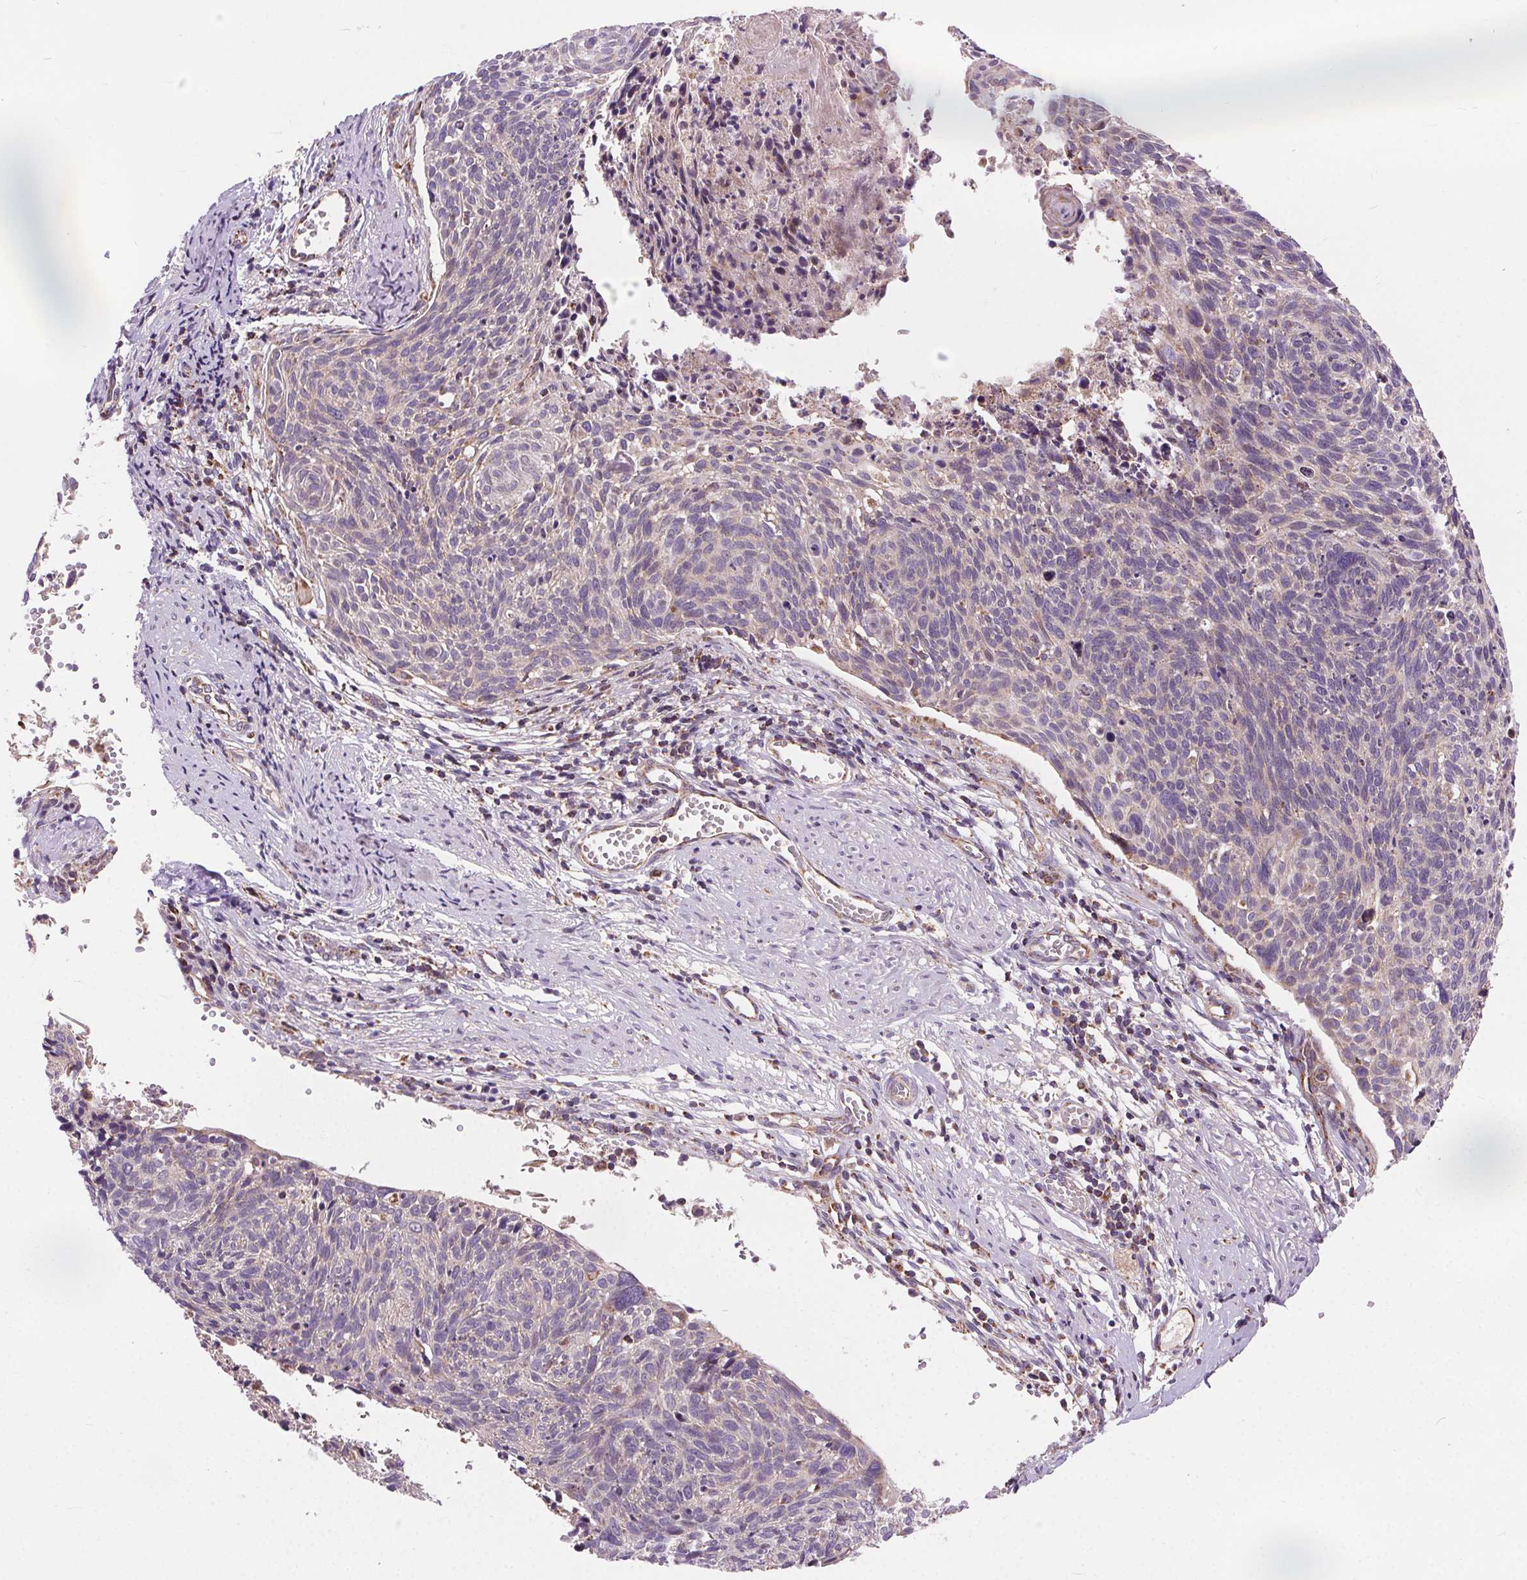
{"staining": {"intensity": "negative", "quantity": "none", "location": "none"}, "tissue": "cervical cancer", "cell_type": "Tumor cells", "image_type": "cancer", "snomed": [{"axis": "morphology", "description": "Squamous cell carcinoma, NOS"}, {"axis": "topography", "description": "Cervix"}], "caption": "IHC micrograph of neoplastic tissue: human cervical squamous cell carcinoma stained with DAB reveals no significant protein expression in tumor cells.", "gene": "GOLT1B", "patient": {"sex": "female", "age": 49}}